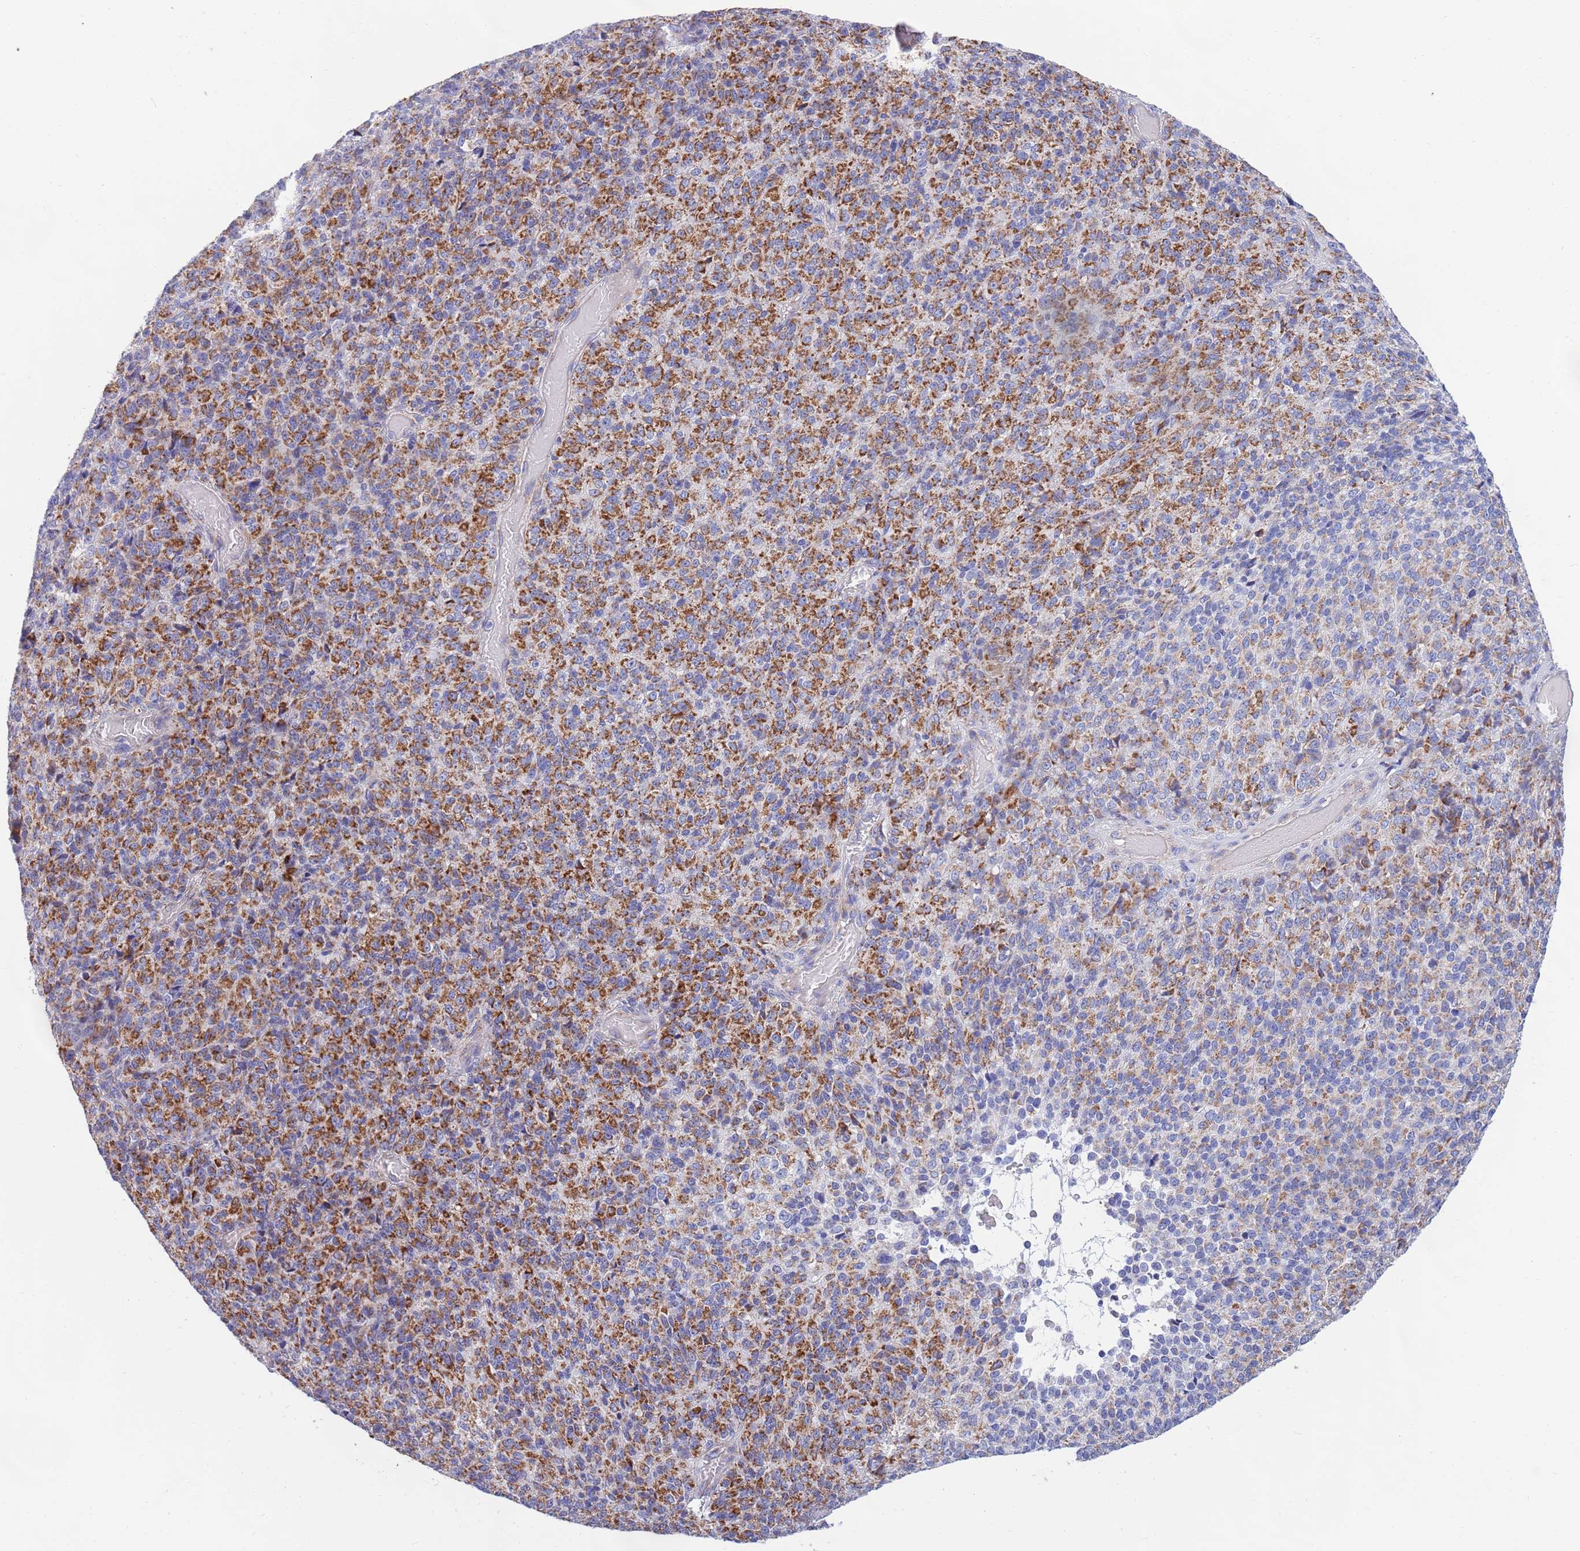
{"staining": {"intensity": "strong", "quantity": ">75%", "location": "cytoplasmic/membranous"}, "tissue": "melanoma", "cell_type": "Tumor cells", "image_type": "cancer", "snomed": [{"axis": "morphology", "description": "Malignant melanoma, Metastatic site"}, {"axis": "topography", "description": "Brain"}], "caption": "Malignant melanoma (metastatic site) was stained to show a protein in brown. There is high levels of strong cytoplasmic/membranous staining in approximately >75% of tumor cells.", "gene": "EMC8", "patient": {"sex": "female", "age": 56}}